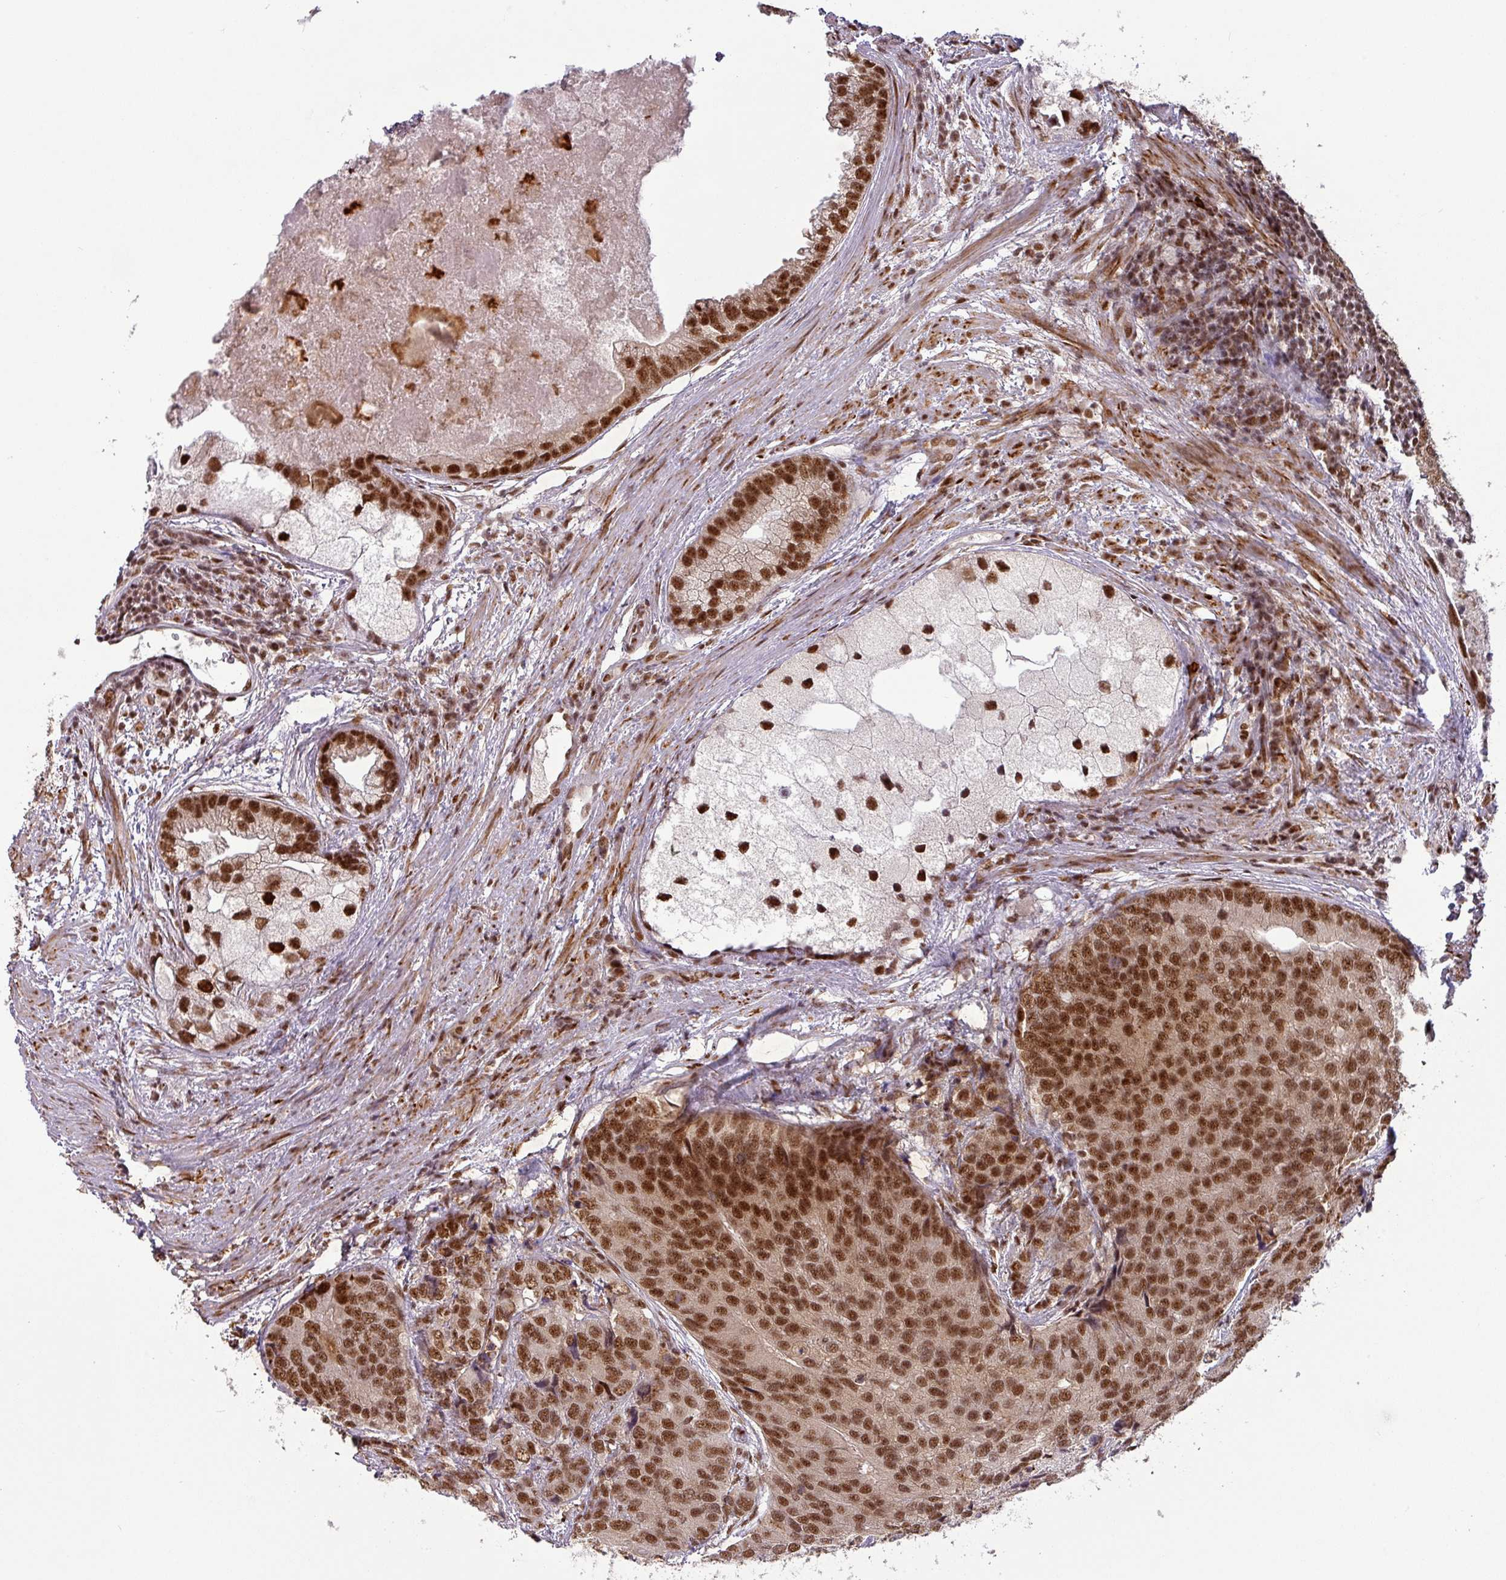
{"staining": {"intensity": "strong", "quantity": ">75%", "location": "nuclear"}, "tissue": "prostate cancer", "cell_type": "Tumor cells", "image_type": "cancer", "snomed": [{"axis": "morphology", "description": "Adenocarcinoma, High grade"}, {"axis": "topography", "description": "Prostate"}], "caption": "This histopathology image exhibits immunohistochemistry staining of human prostate cancer (adenocarcinoma (high-grade)), with high strong nuclear staining in approximately >75% of tumor cells.", "gene": "SRSF2", "patient": {"sex": "male", "age": 62}}